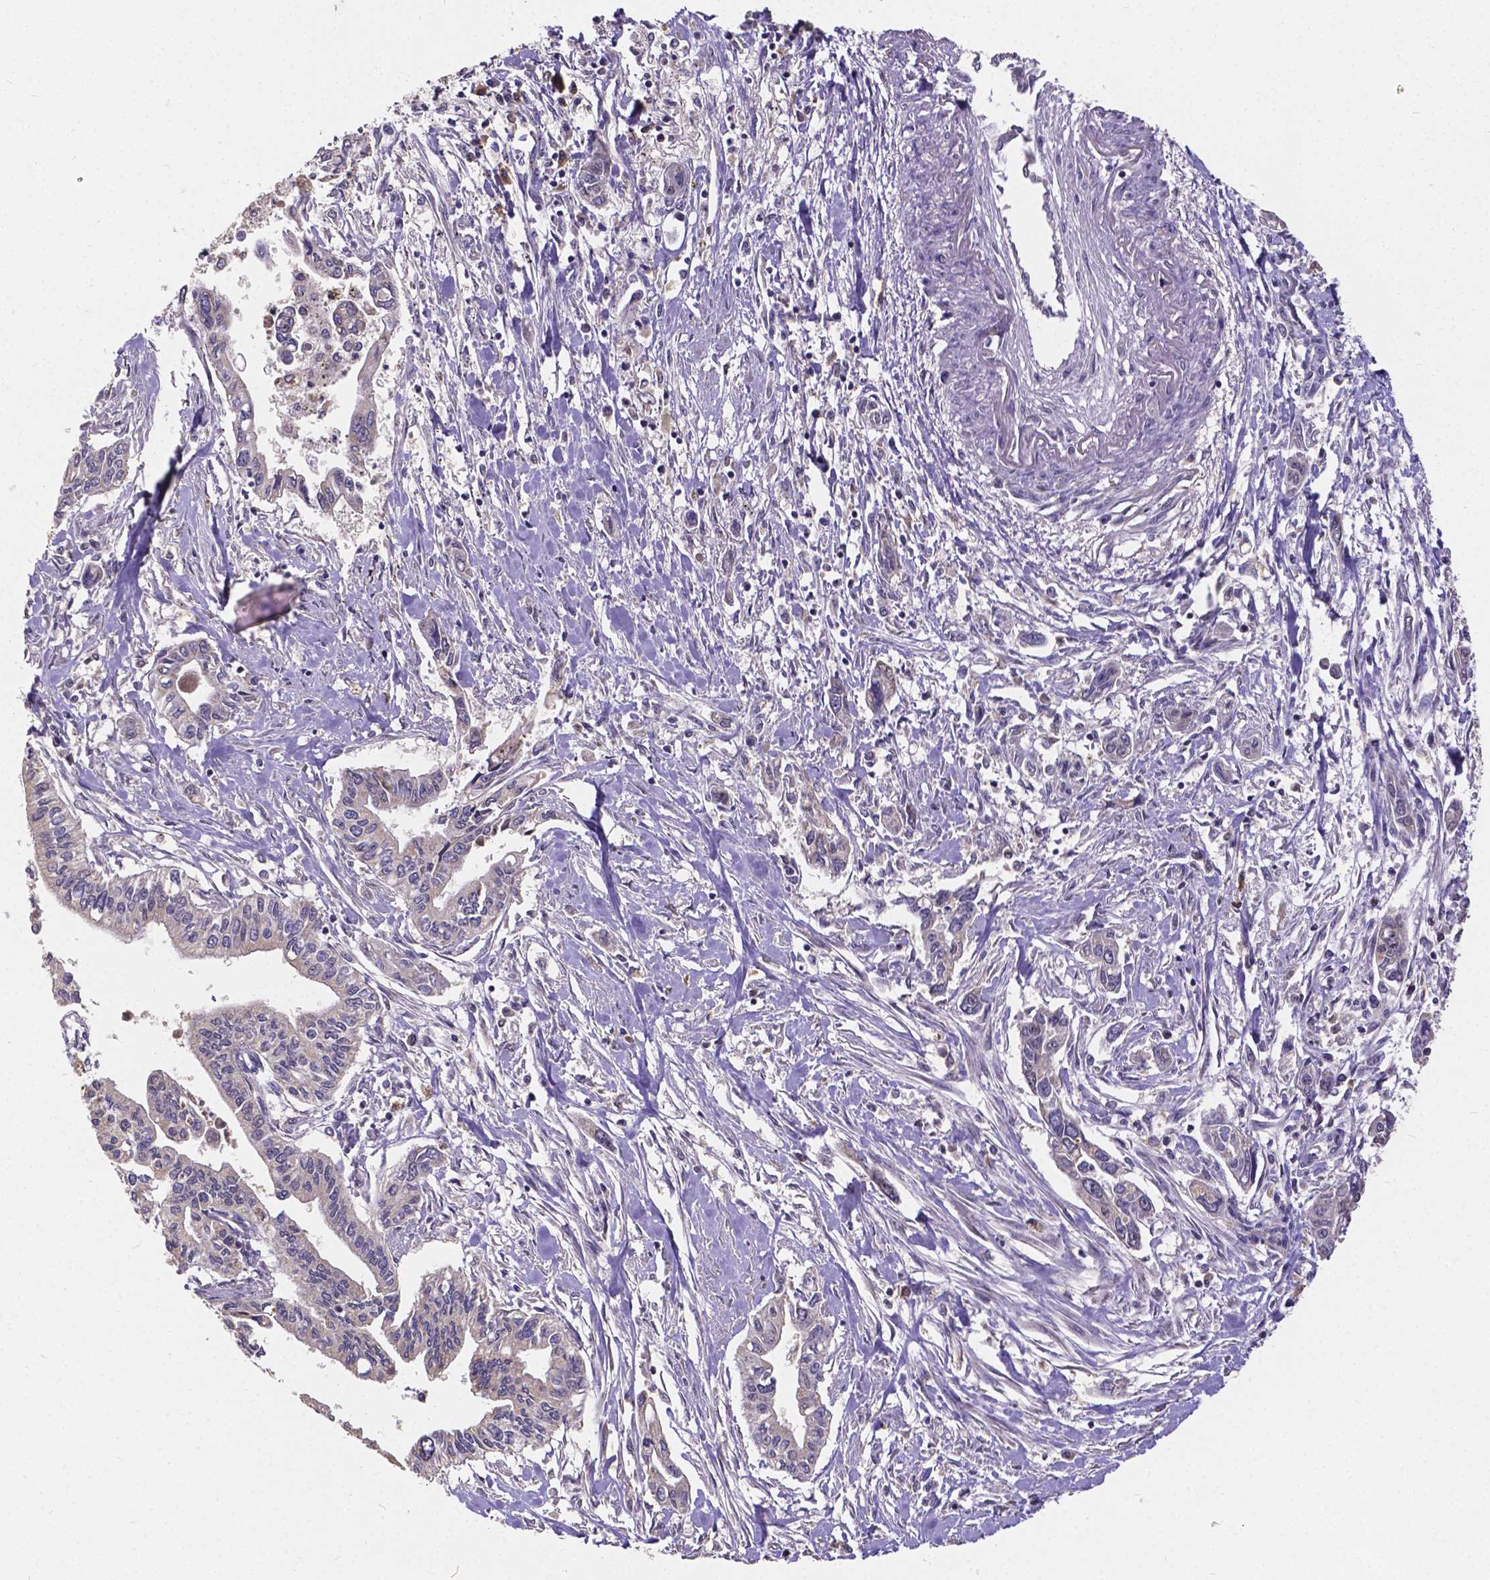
{"staining": {"intensity": "negative", "quantity": "none", "location": "none"}, "tissue": "pancreatic cancer", "cell_type": "Tumor cells", "image_type": "cancer", "snomed": [{"axis": "morphology", "description": "Adenocarcinoma, NOS"}, {"axis": "topography", "description": "Pancreas"}], "caption": "There is no significant expression in tumor cells of adenocarcinoma (pancreatic).", "gene": "CTNNA2", "patient": {"sex": "male", "age": 60}}